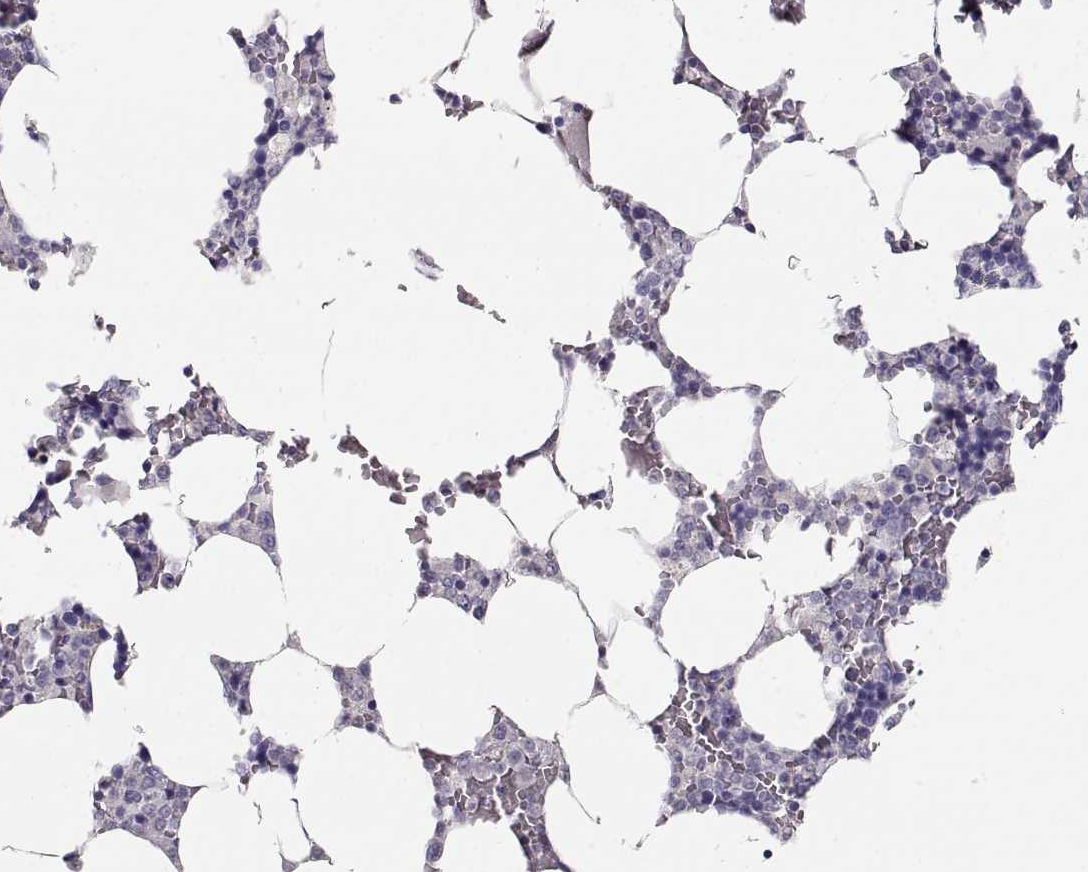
{"staining": {"intensity": "negative", "quantity": "none", "location": "none"}, "tissue": "bone marrow", "cell_type": "Hematopoietic cells", "image_type": "normal", "snomed": [{"axis": "morphology", "description": "Normal tissue, NOS"}, {"axis": "topography", "description": "Bone marrow"}], "caption": "Immunohistochemistry of normal bone marrow shows no expression in hematopoietic cells.", "gene": "NDRG4", "patient": {"sex": "female", "age": 52}}